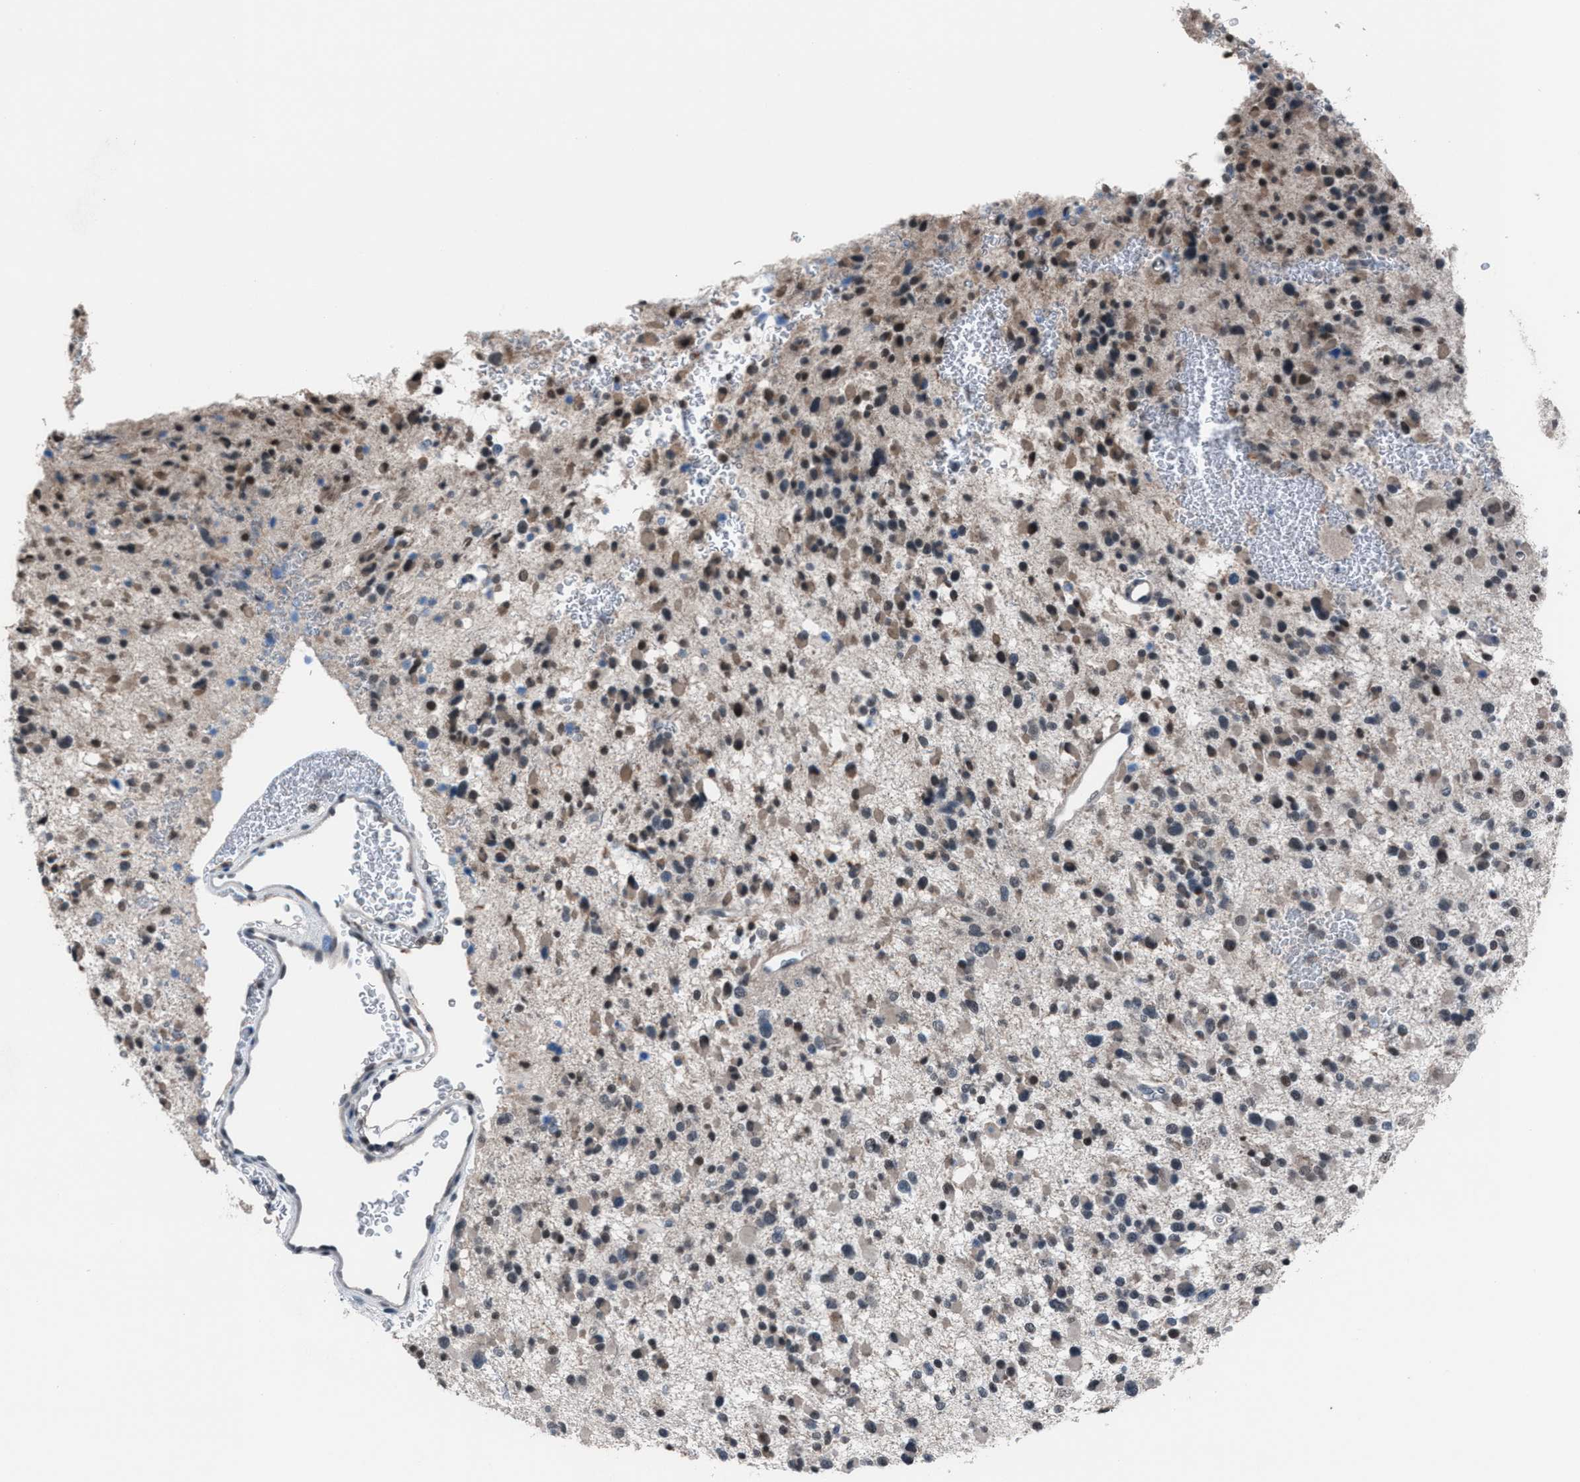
{"staining": {"intensity": "weak", "quantity": "25%-75%", "location": "cytoplasmic/membranous,nuclear"}, "tissue": "glioma", "cell_type": "Tumor cells", "image_type": "cancer", "snomed": [{"axis": "morphology", "description": "Glioma, malignant, Low grade"}, {"axis": "topography", "description": "Brain"}], "caption": "Human glioma stained with a protein marker displays weak staining in tumor cells.", "gene": "ZNF276", "patient": {"sex": "female", "age": 22}}